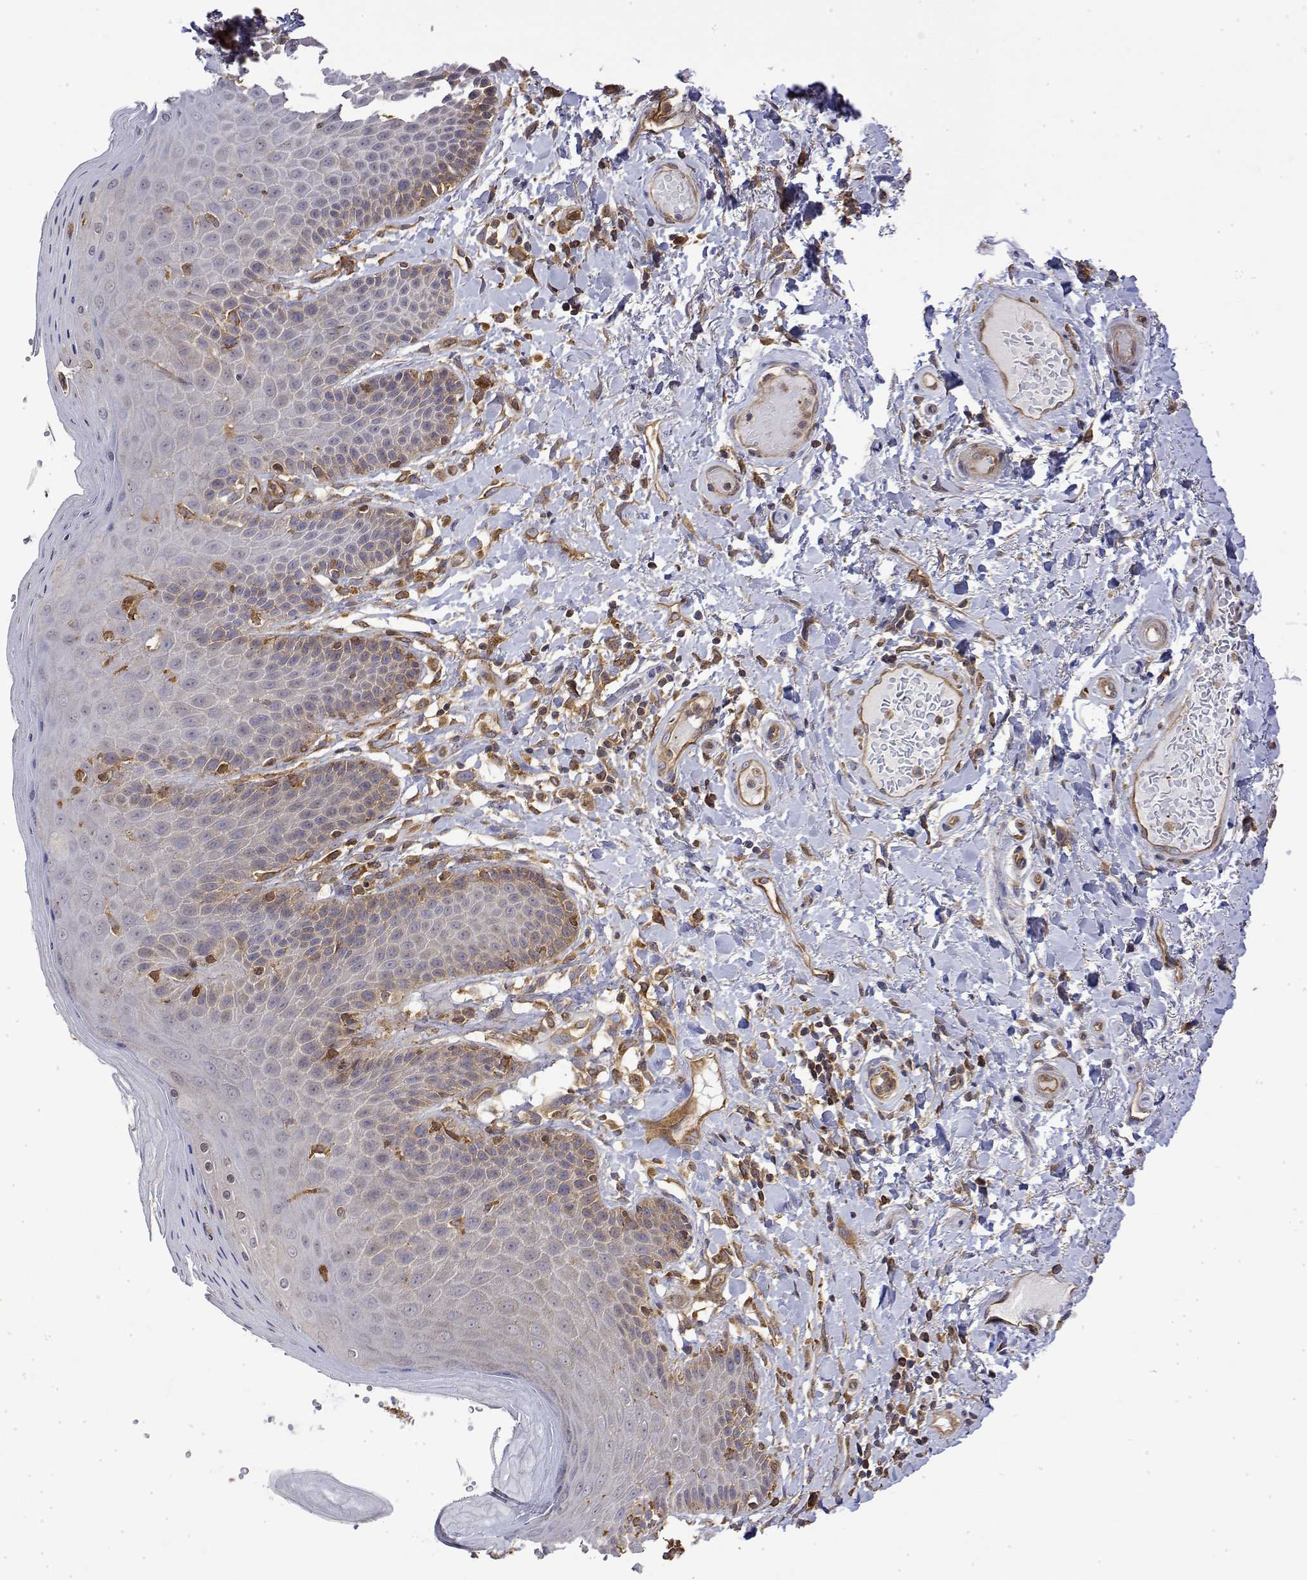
{"staining": {"intensity": "weak", "quantity": "<25%", "location": "cytoplasmic/membranous"}, "tissue": "skin", "cell_type": "Epidermal cells", "image_type": "normal", "snomed": [{"axis": "morphology", "description": "Normal tissue, NOS"}, {"axis": "topography", "description": "Anal"}, {"axis": "topography", "description": "Peripheral nerve tissue"}], "caption": "The photomicrograph reveals no significant staining in epidermal cells of skin.", "gene": "PACSIN2", "patient": {"sex": "male", "age": 51}}